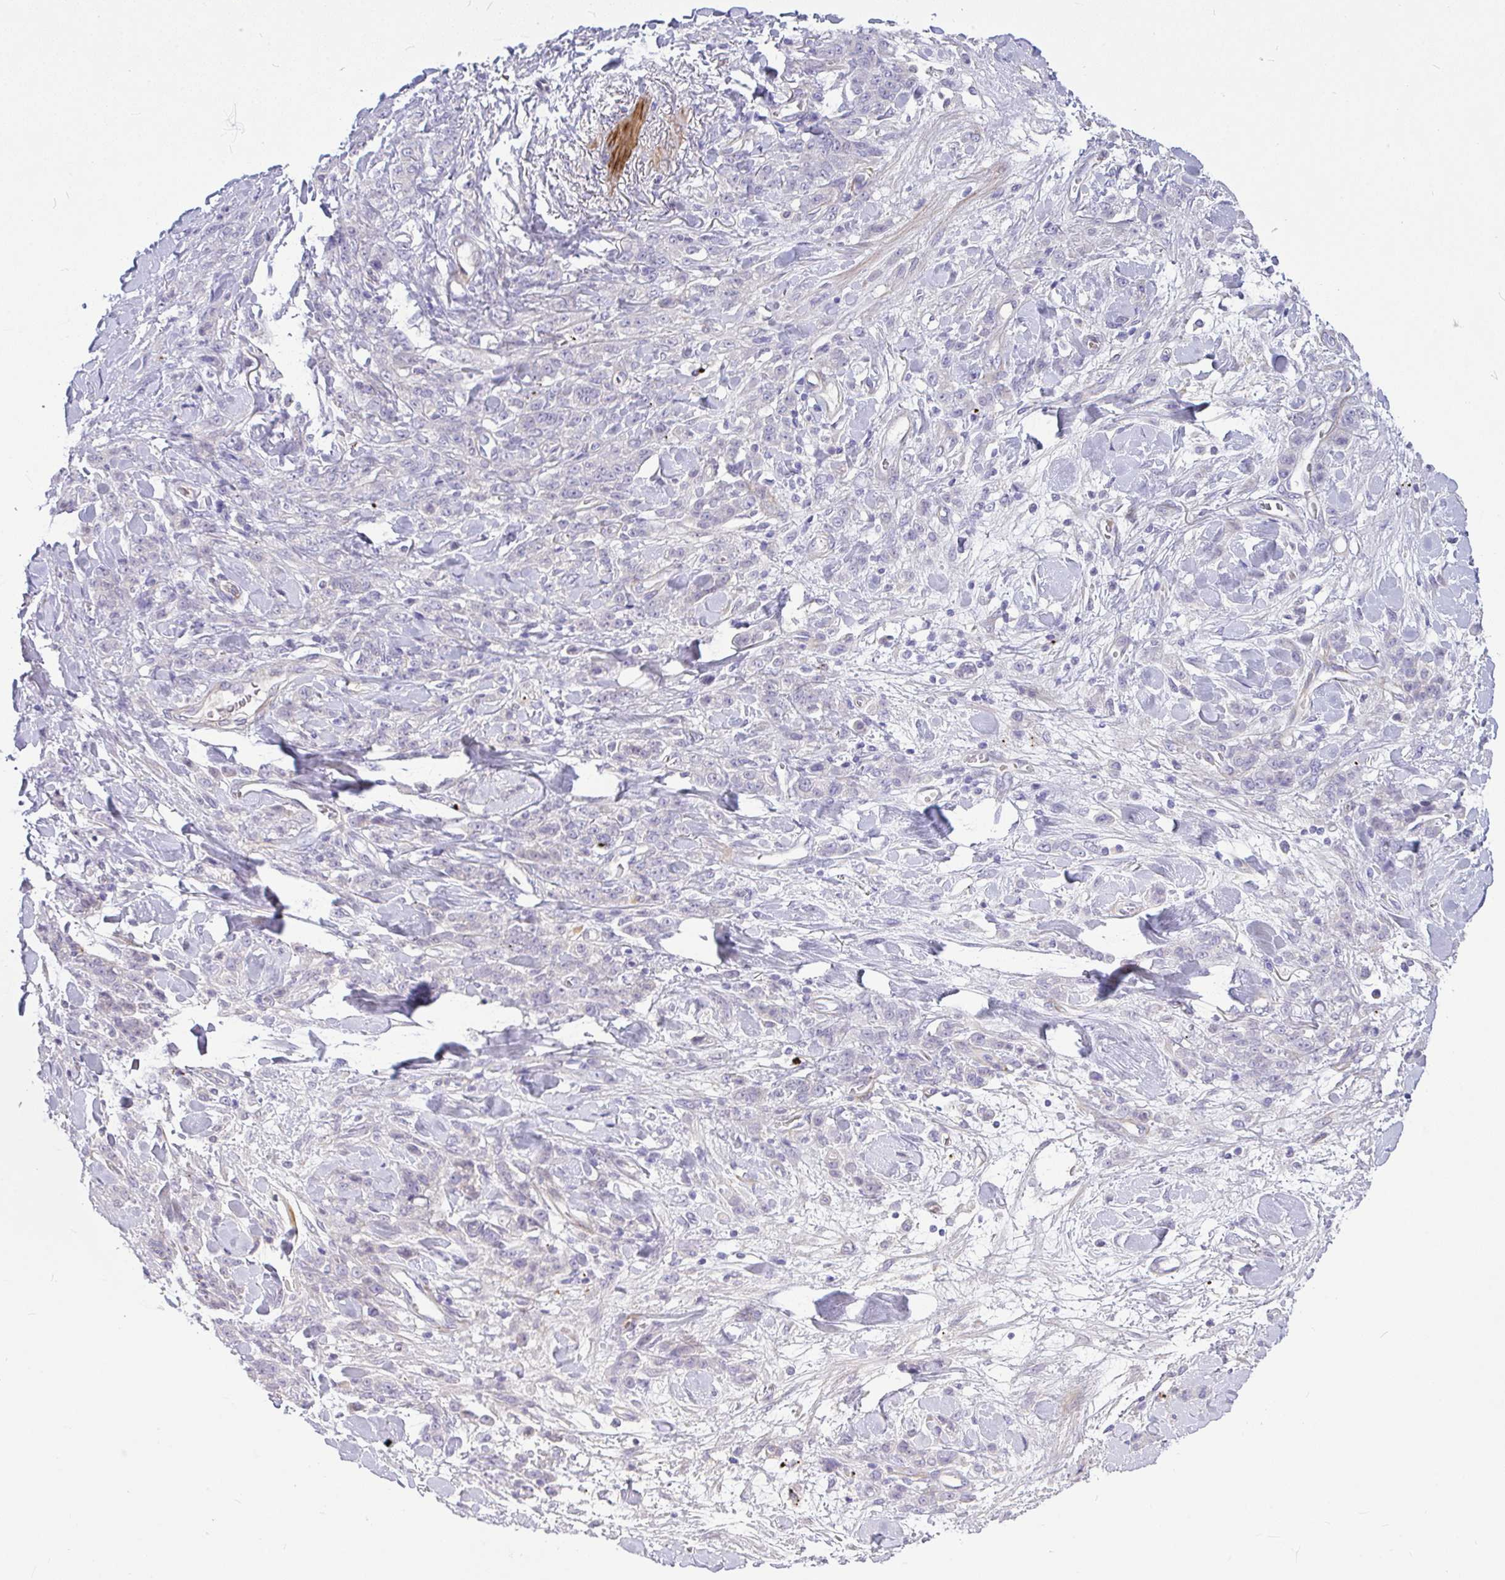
{"staining": {"intensity": "negative", "quantity": "none", "location": "none"}, "tissue": "stomach cancer", "cell_type": "Tumor cells", "image_type": "cancer", "snomed": [{"axis": "morphology", "description": "Normal tissue, NOS"}, {"axis": "morphology", "description": "Adenocarcinoma, NOS"}, {"axis": "topography", "description": "Stomach"}], "caption": "Histopathology image shows no significant protein expression in tumor cells of stomach cancer (adenocarcinoma).", "gene": "MOCS1", "patient": {"sex": "male", "age": 82}}